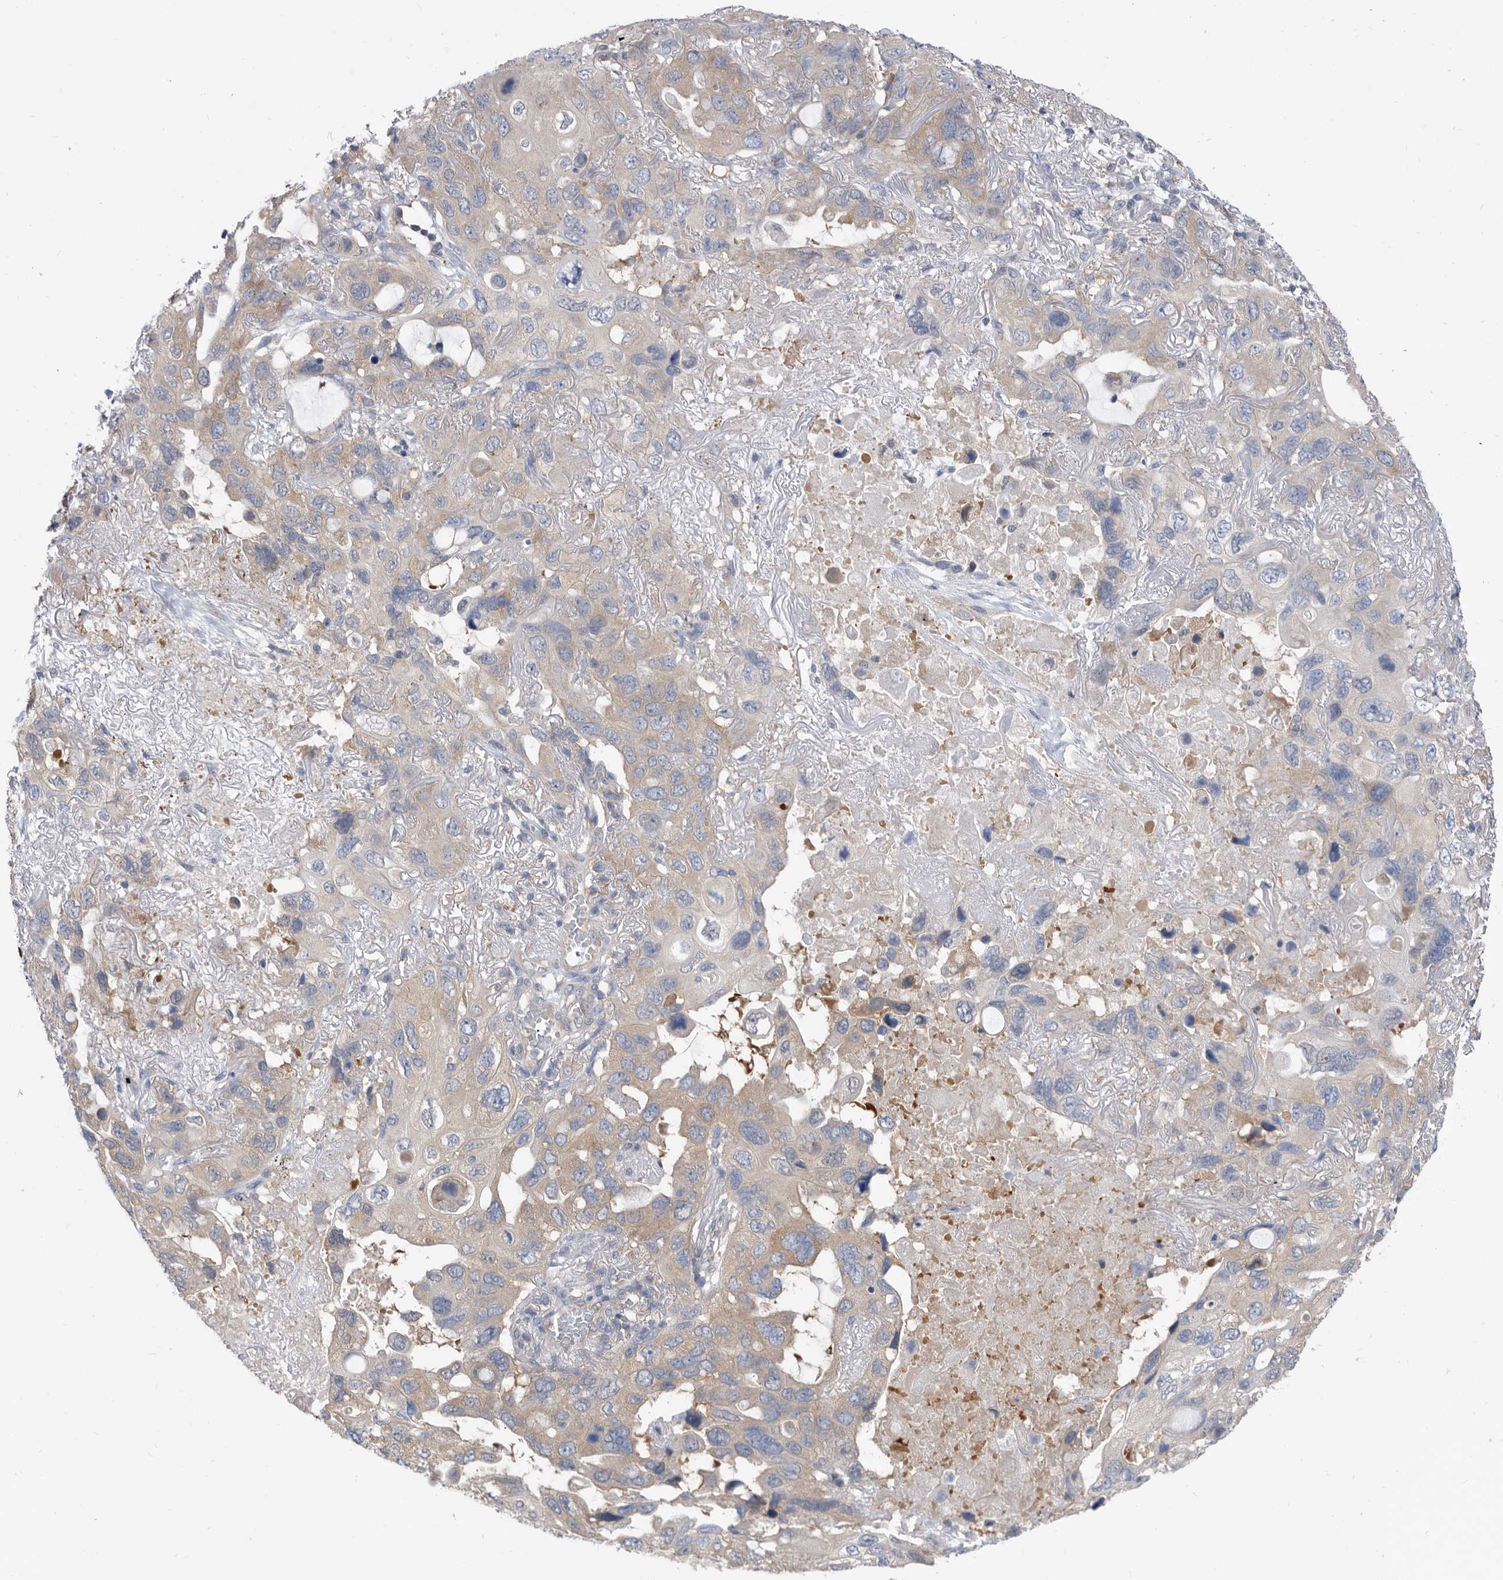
{"staining": {"intensity": "weak", "quantity": "25%-75%", "location": "cytoplasmic/membranous"}, "tissue": "lung cancer", "cell_type": "Tumor cells", "image_type": "cancer", "snomed": [{"axis": "morphology", "description": "Squamous cell carcinoma, NOS"}, {"axis": "topography", "description": "Lung"}], "caption": "Lung cancer stained with immunohistochemistry (IHC) exhibits weak cytoplasmic/membranous positivity in approximately 25%-75% of tumor cells. (DAB IHC, brown staining for protein, blue staining for nuclei).", "gene": "CCT4", "patient": {"sex": "female", "age": 73}}